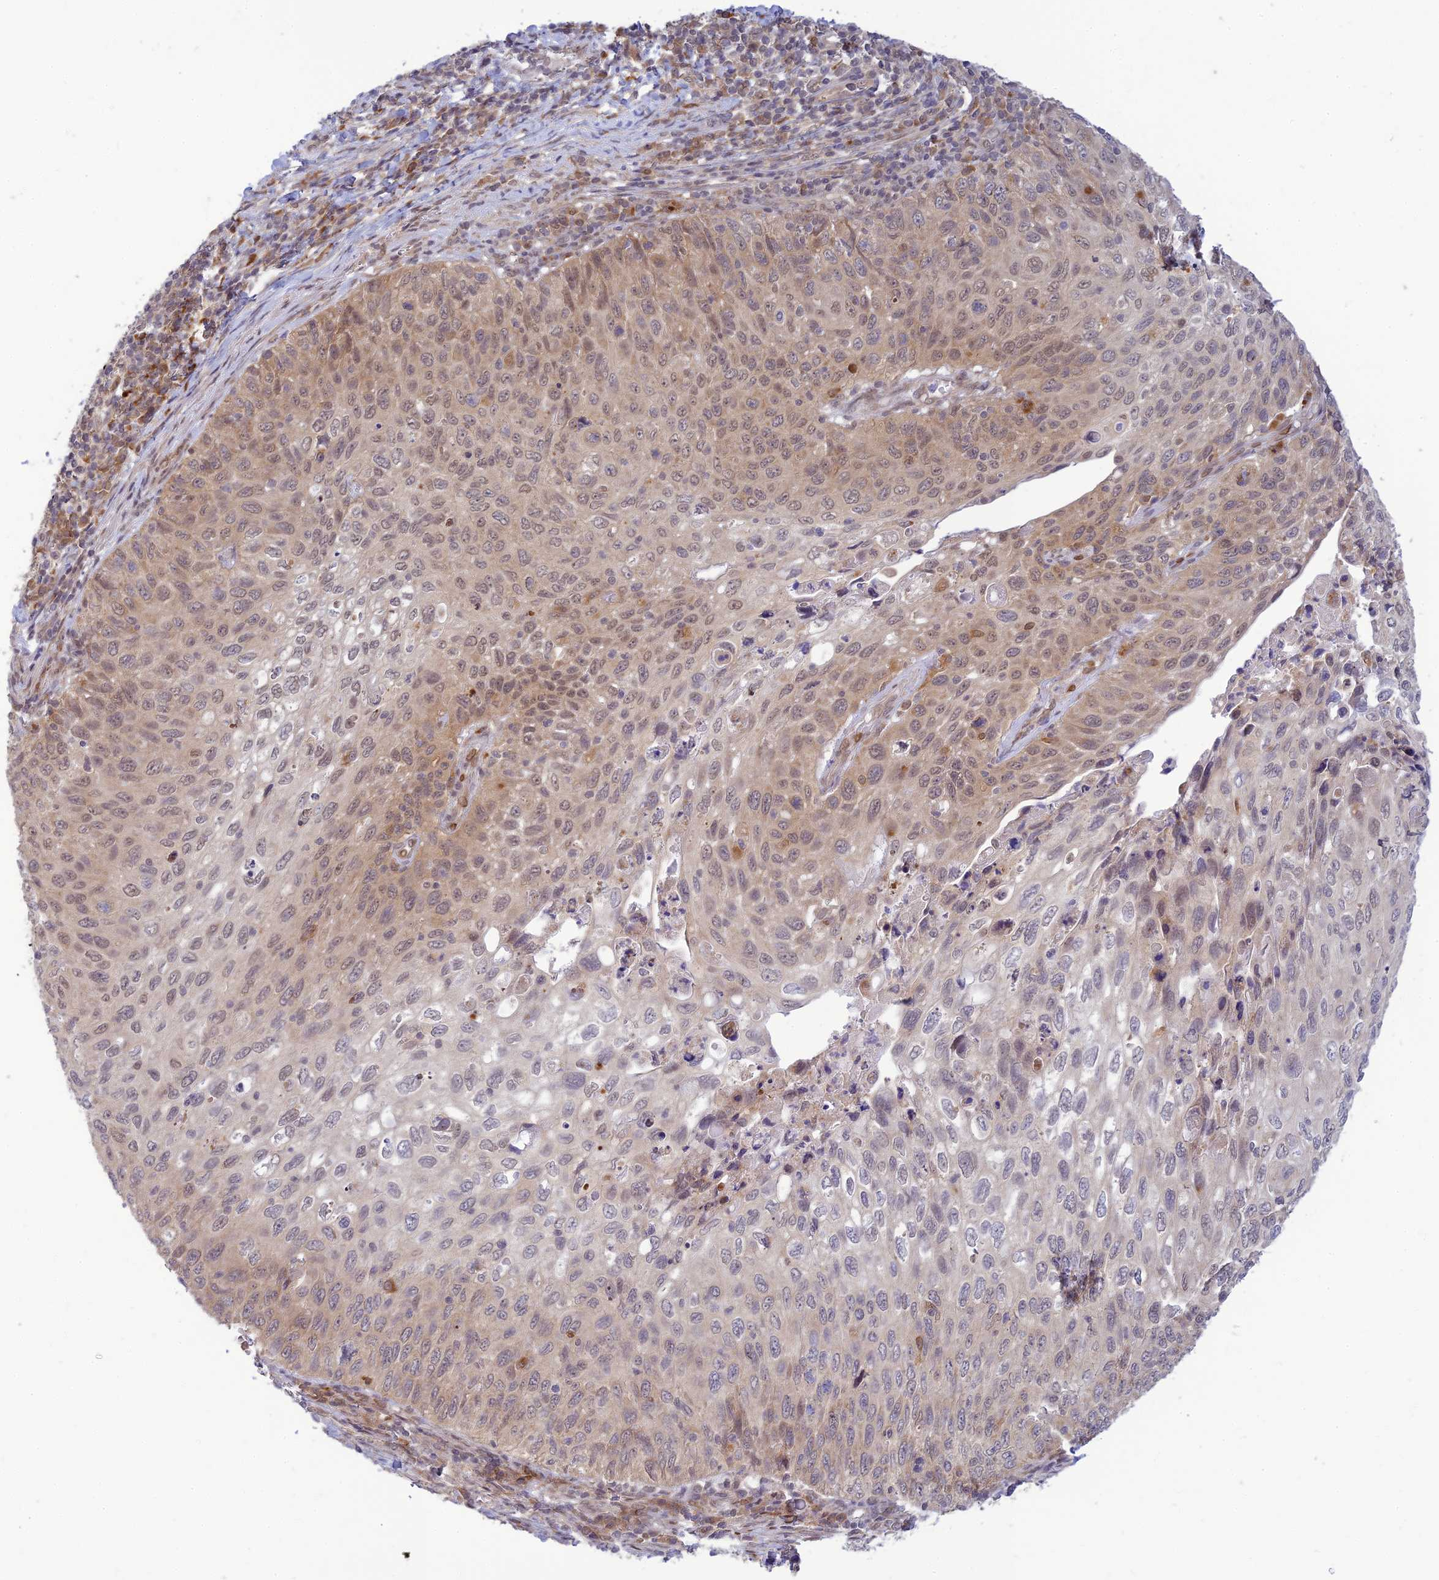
{"staining": {"intensity": "moderate", "quantity": "<25%", "location": "cytoplasmic/membranous,nuclear"}, "tissue": "cervical cancer", "cell_type": "Tumor cells", "image_type": "cancer", "snomed": [{"axis": "morphology", "description": "Squamous cell carcinoma, NOS"}, {"axis": "topography", "description": "Cervix"}], "caption": "Moderate cytoplasmic/membranous and nuclear staining is appreciated in approximately <25% of tumor cells in cervical squamous cell carcinoma.", "gene": "SKIC8", "patient": {"sex": "female", "age": 70}}